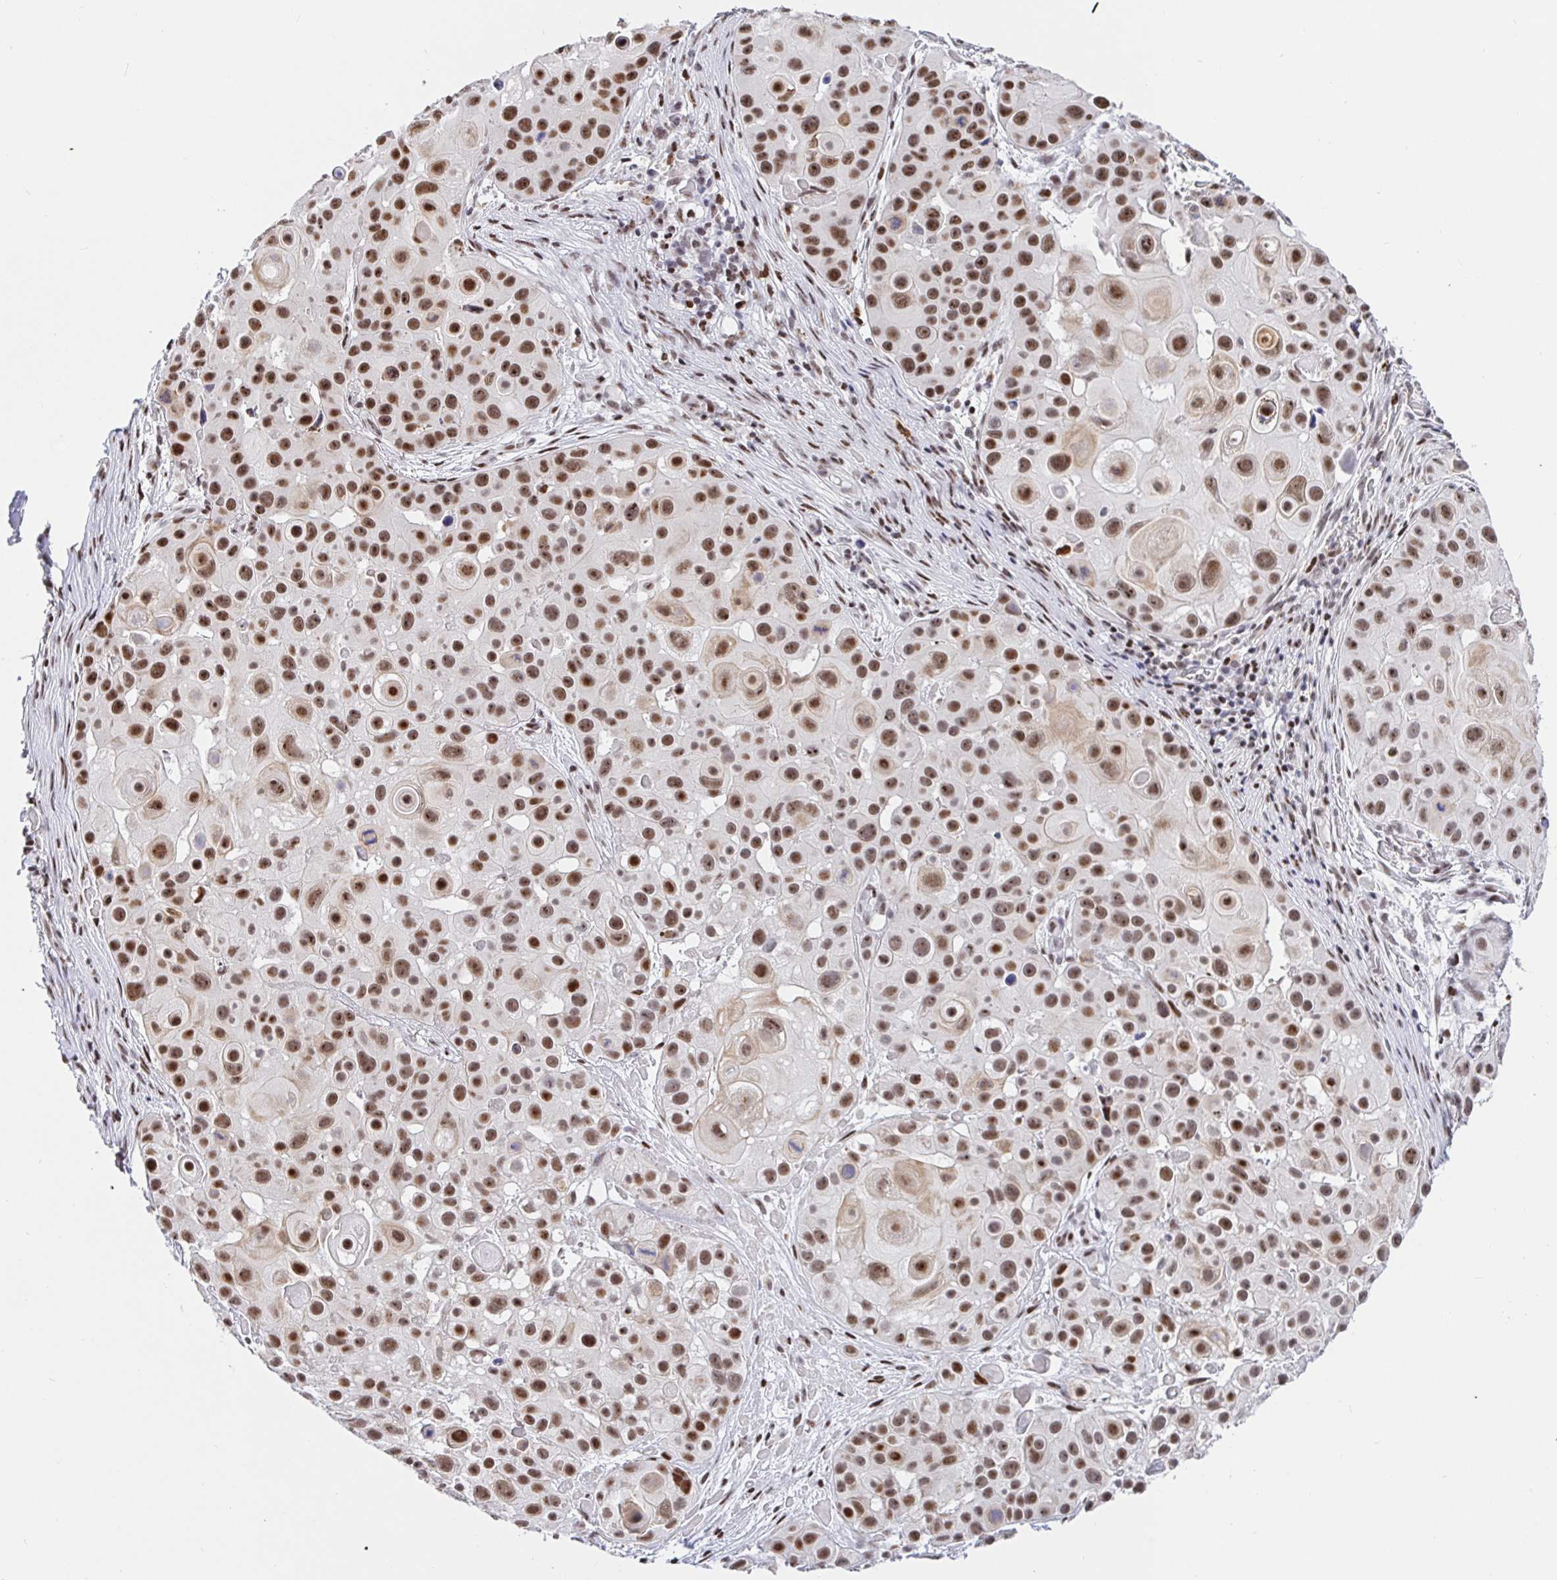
{"staining": {"intensity": "moderate", "quantity": ">75%", "location": "nuclear"}, "tissue": "skin cancer", "cell_type": "Tumor cells", "image_type": "cancer", "snomed": [{"axis": "morphology", "description": "Squamous cell carcinoma, NOS"}, {"axis": "topography", "description": "Skin"}], "caption": "Skin cancer stained with a brown dye displays moderate nuclear positive positivity in approximately >75% of tumor cells.", "gene": "SETD5", "patient": {"sex": "male", "age": 92}}